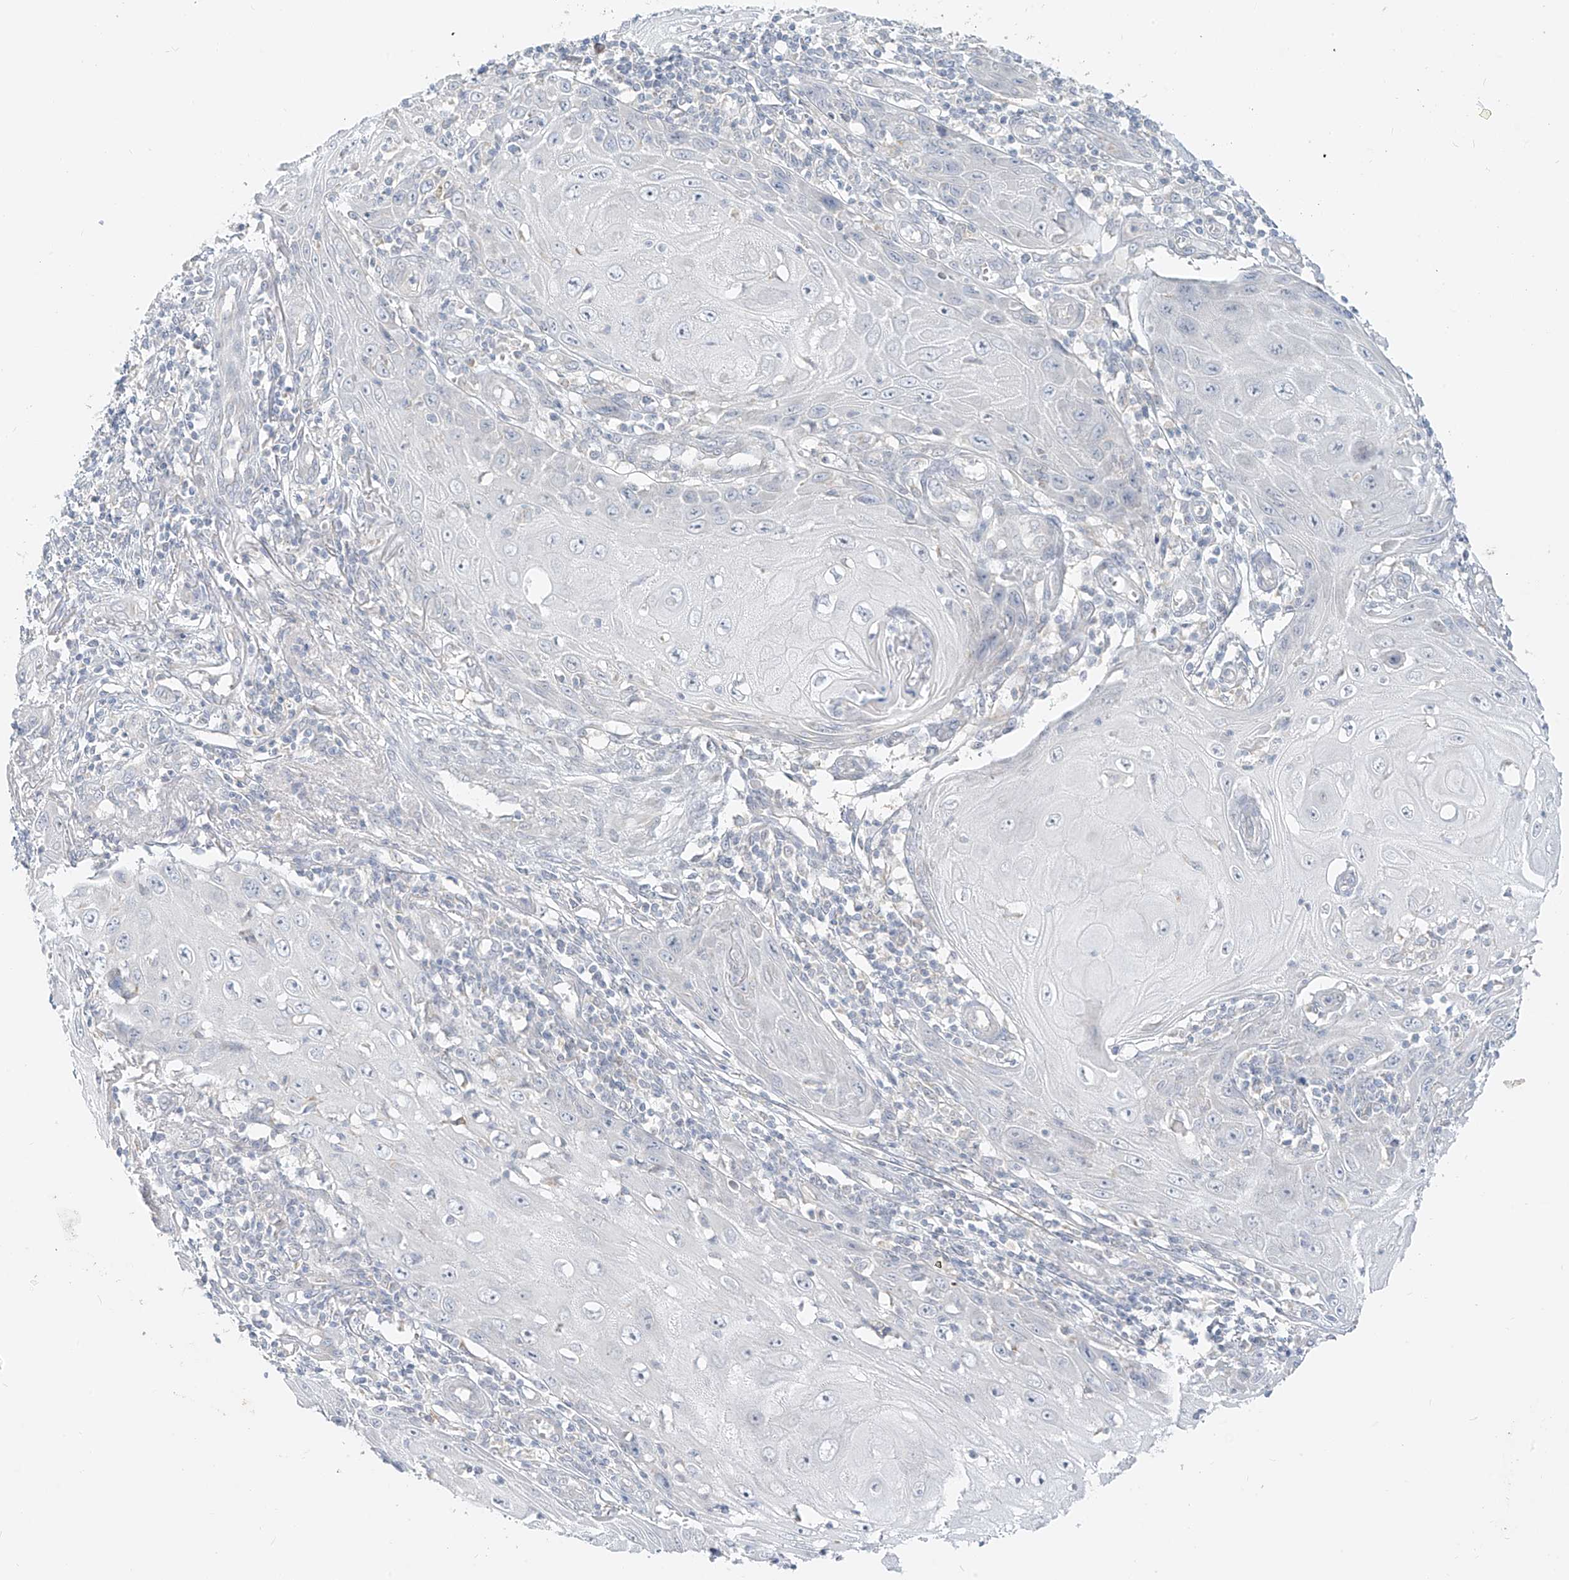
{"staining": {"intensity": "negative", "quantity": "none", "location": "none"}, "tissue": "skin cancer", "cell_type": "Tumor cells", "image_type": "cancer", "snomed": [{"axis": "morphology", "description": "Squamous cell carcinoma, NOS"}, {"axis": "topography", "description": "Skin"}], "caption": "Image shows no significant protein positivity in tumor cells of squamous cell carcinoma (skin).", "gene": "C2orf42", "patient": {"sex": "female", "age": 73}}